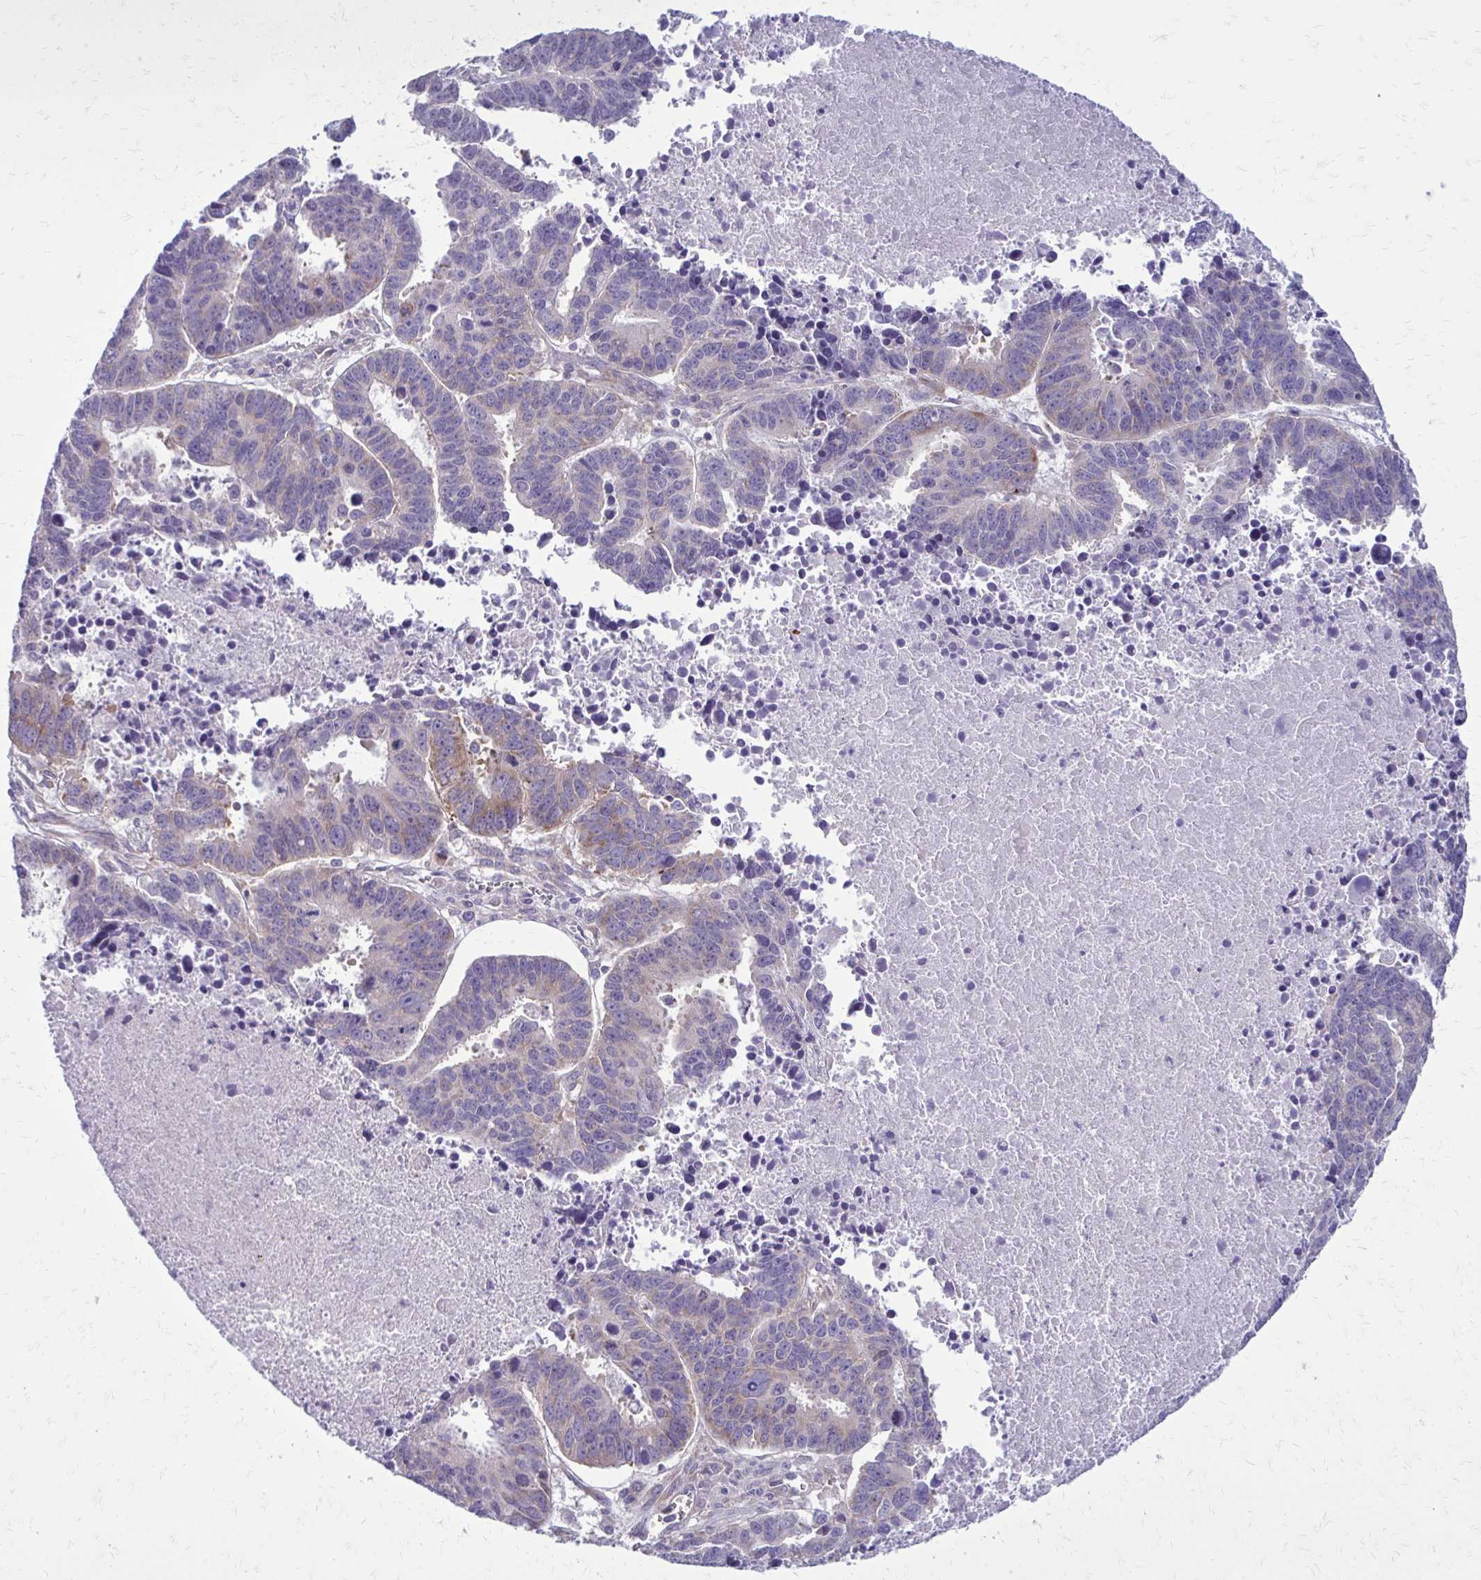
{"staining": {"intensity": "weak", "quantity": "<25%", "location": "cytoplasmic/membranous"}, "tissue": "ovarian cancer", "cell_type": "Tumor cells", "image_type": "cancer", "snomed": [{"axis": "morphology", "description": "Carcinoma, endometroid"}, {"axis": "morphology", "description": "Cystadenocarcinoma, serous, NOS"}, {"axis": "topography", "description": "Ovary"}], "caption": "Histopathology image shows no protein expression in tumor cells of ovarian serous cystadenocarcinoma tissue.", "gene": "GIGYF2", "patient": {"sex": "female", "age": 45}}